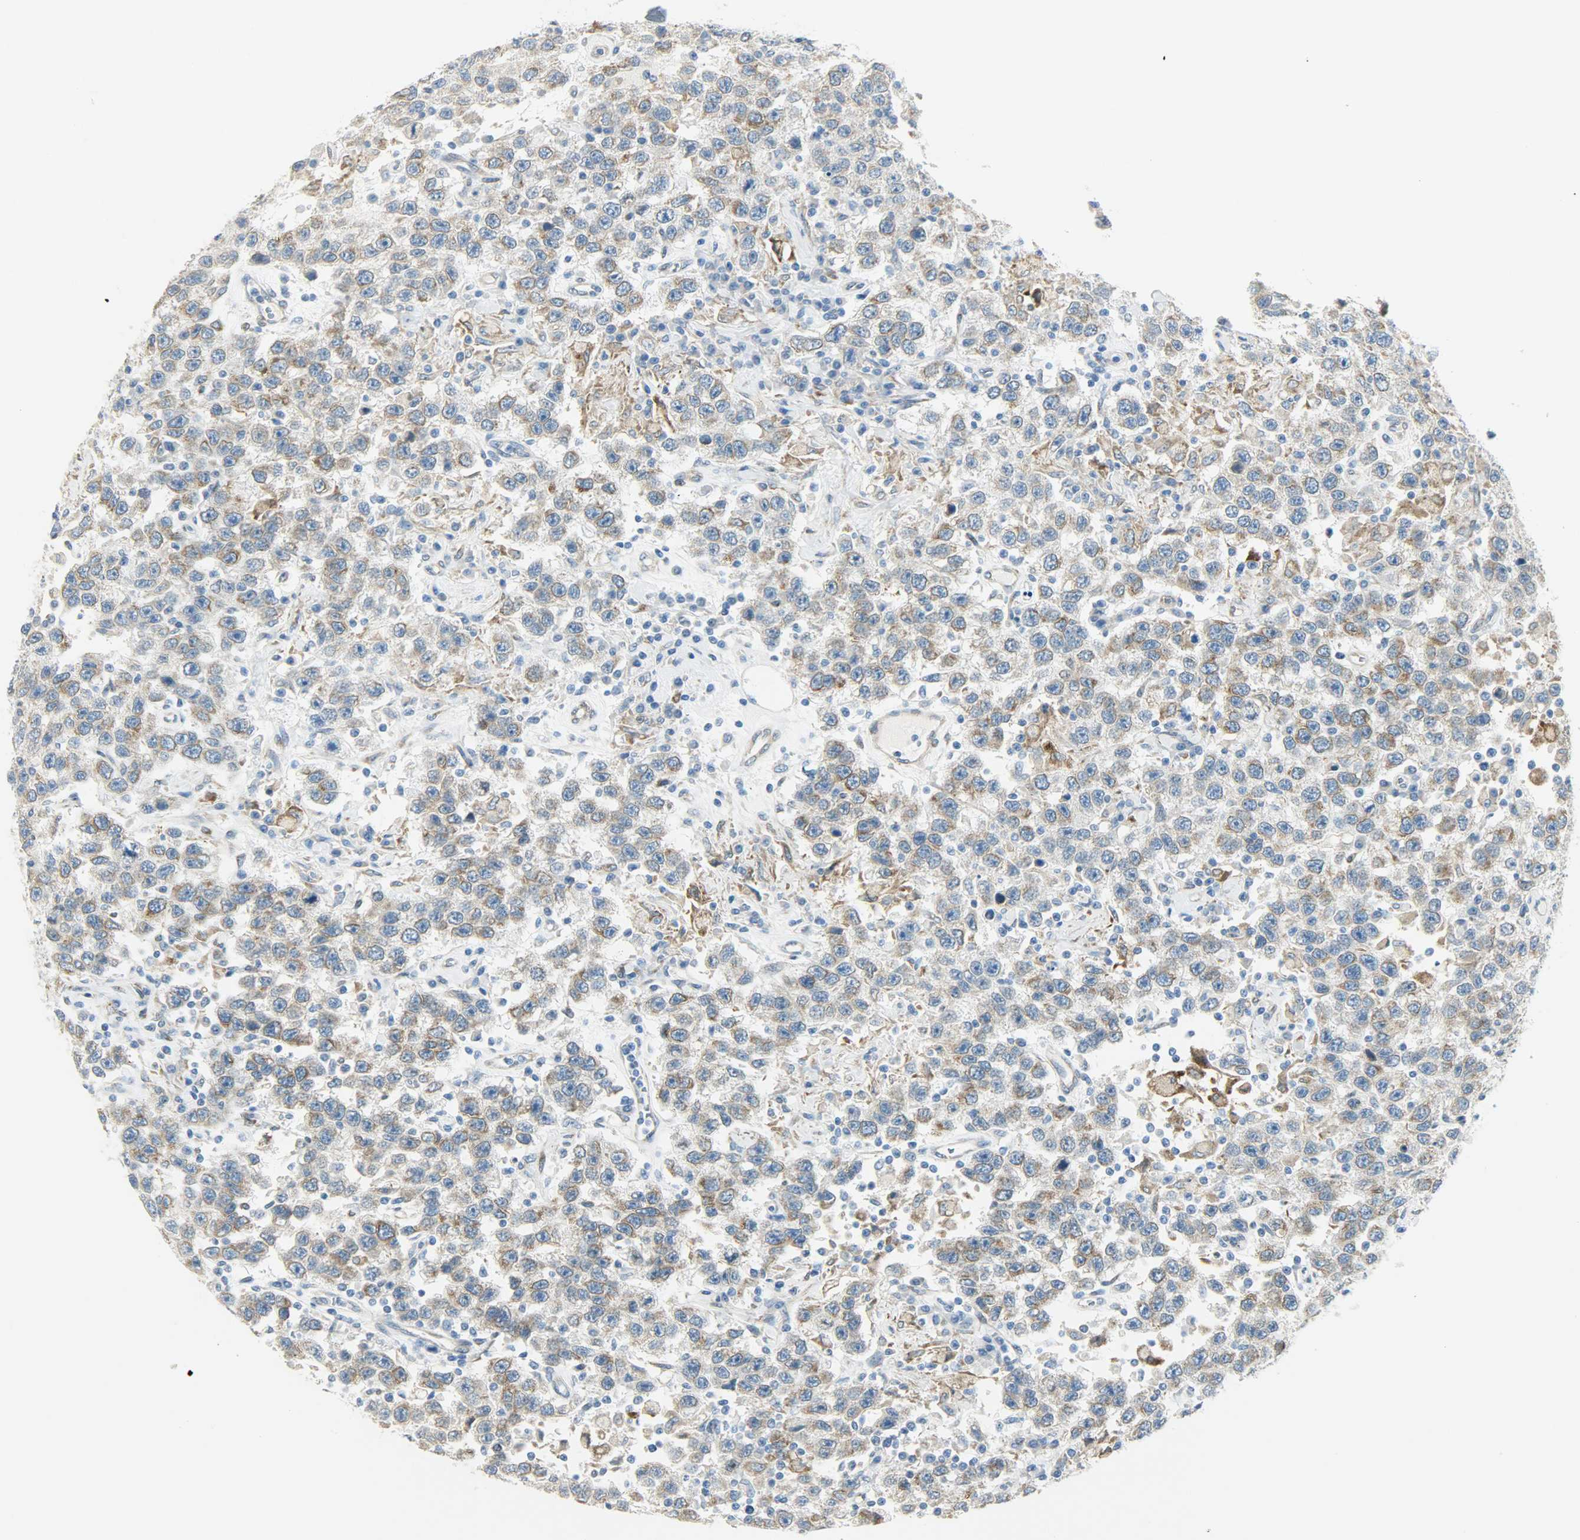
{"staining": {"intensity": "moderate", "quantity": ">75%", "location": "cytoplasmic/membranous"}, "tissue": "testis cancer", "cell_type": "Tumor cells", "image_type": "cancer", "snomed": [{"axis": "morphology", "description": "Seminoma, NOS"}, {"axis": "topography", "description": "Testis"}], "caption": "Tumor cells display moderate cytoplasmic/membranous staining in about >75% of cells in testis cancer.", "gene": "PKD2", "patient": {"sex": "male", "age": 41}}